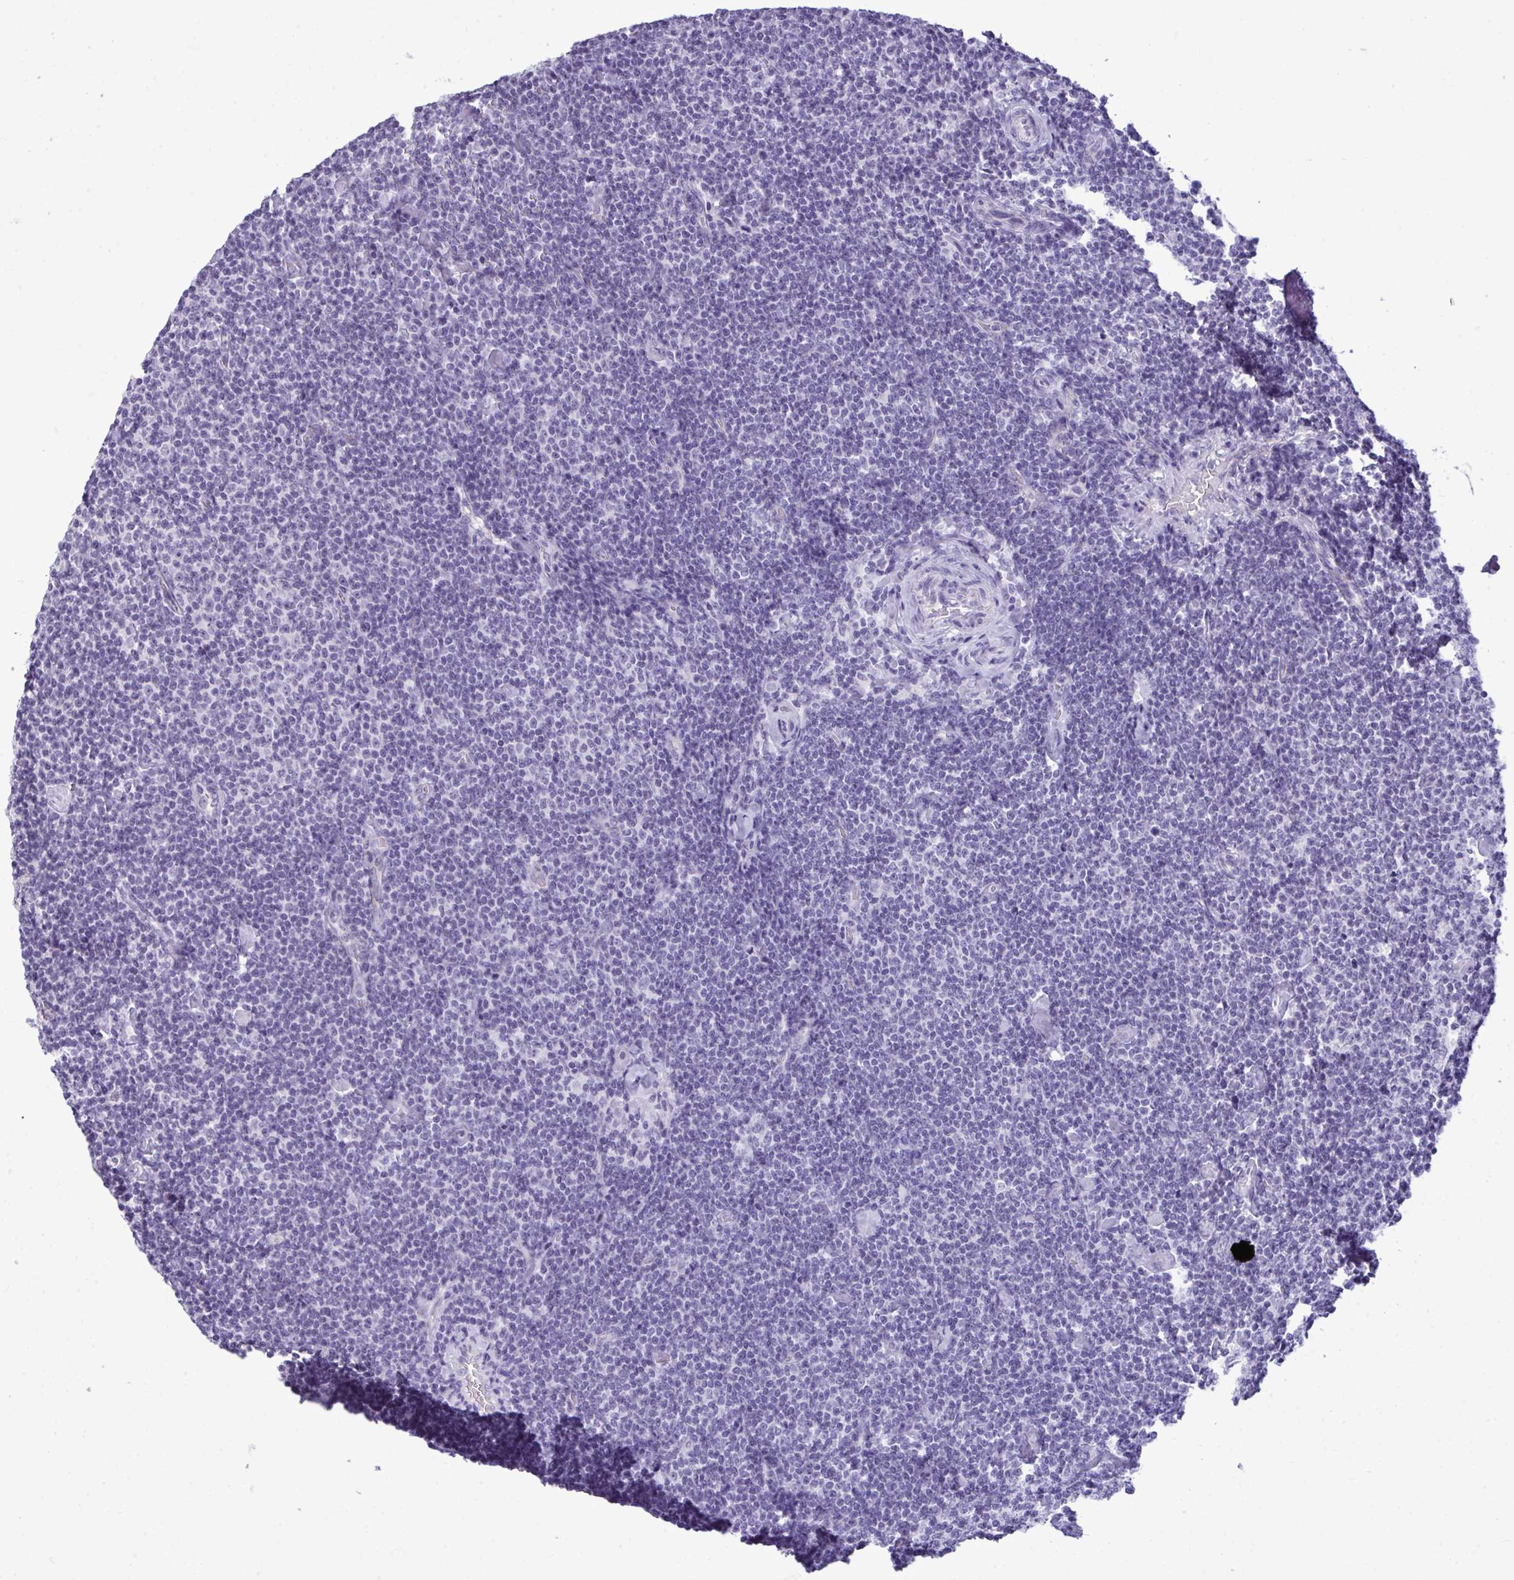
{"staining": {"intensity": "negative", "quantity": "none", "location": "none"}, "tissue": "lymphoma", "cell_type": "Tumor cells", "image_type": "cancer", "snomed": [{"axis": "morphology", "description": "Malignant lymphoma, non-Hodgkin's type, Low grade"}, {"axis": "topography", "description": "Lymph node"}], "caption": "The photomicrograph demonstrates no significant positivity in tumor cells of malignant lymphoma, non-Hodgkin's type (low-grade).", "gene": "PRM2", "patient": {"sex": "male", "age": 81}}